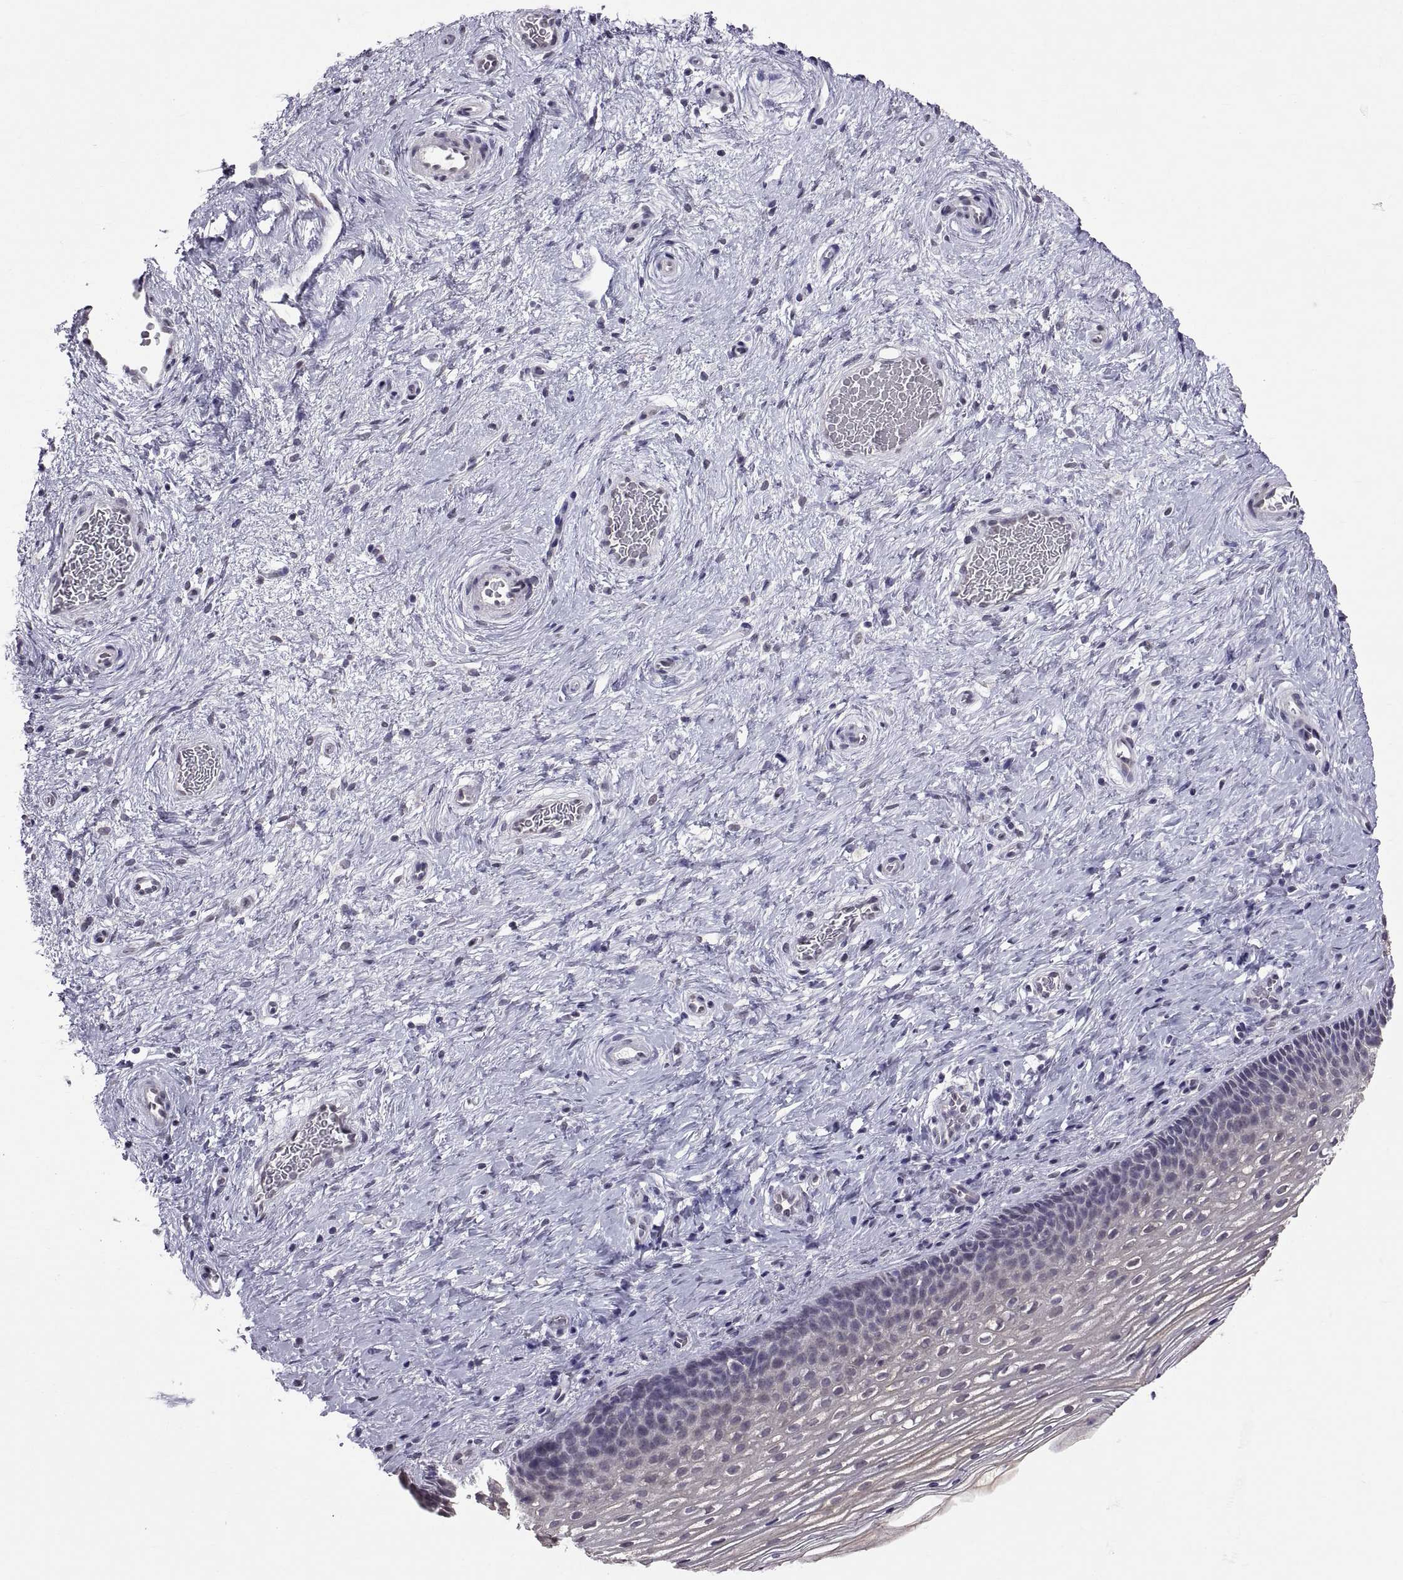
{"staining": {"intensity": "negative", "quantity": "none", "location": "none"}, "tissue": "cervix", "cell_type": "Glandular cells", "image_type": "normal", "snomed": [{"axis": "morphology", "description": "Normal tissue, NOS"}, {"axis": "topography", "description": "Cervix"}], "caption": "Cervix was stained to show a protein in brown. There is no significant staining in glandular cells. The staining is performed using DAB (3,3'-diaminobenzidine) brown chromogen with nuclei counter-stained in using hematoxylin.", "gene": "KRT77", "patient": {"sex": "female", "age": 34}}